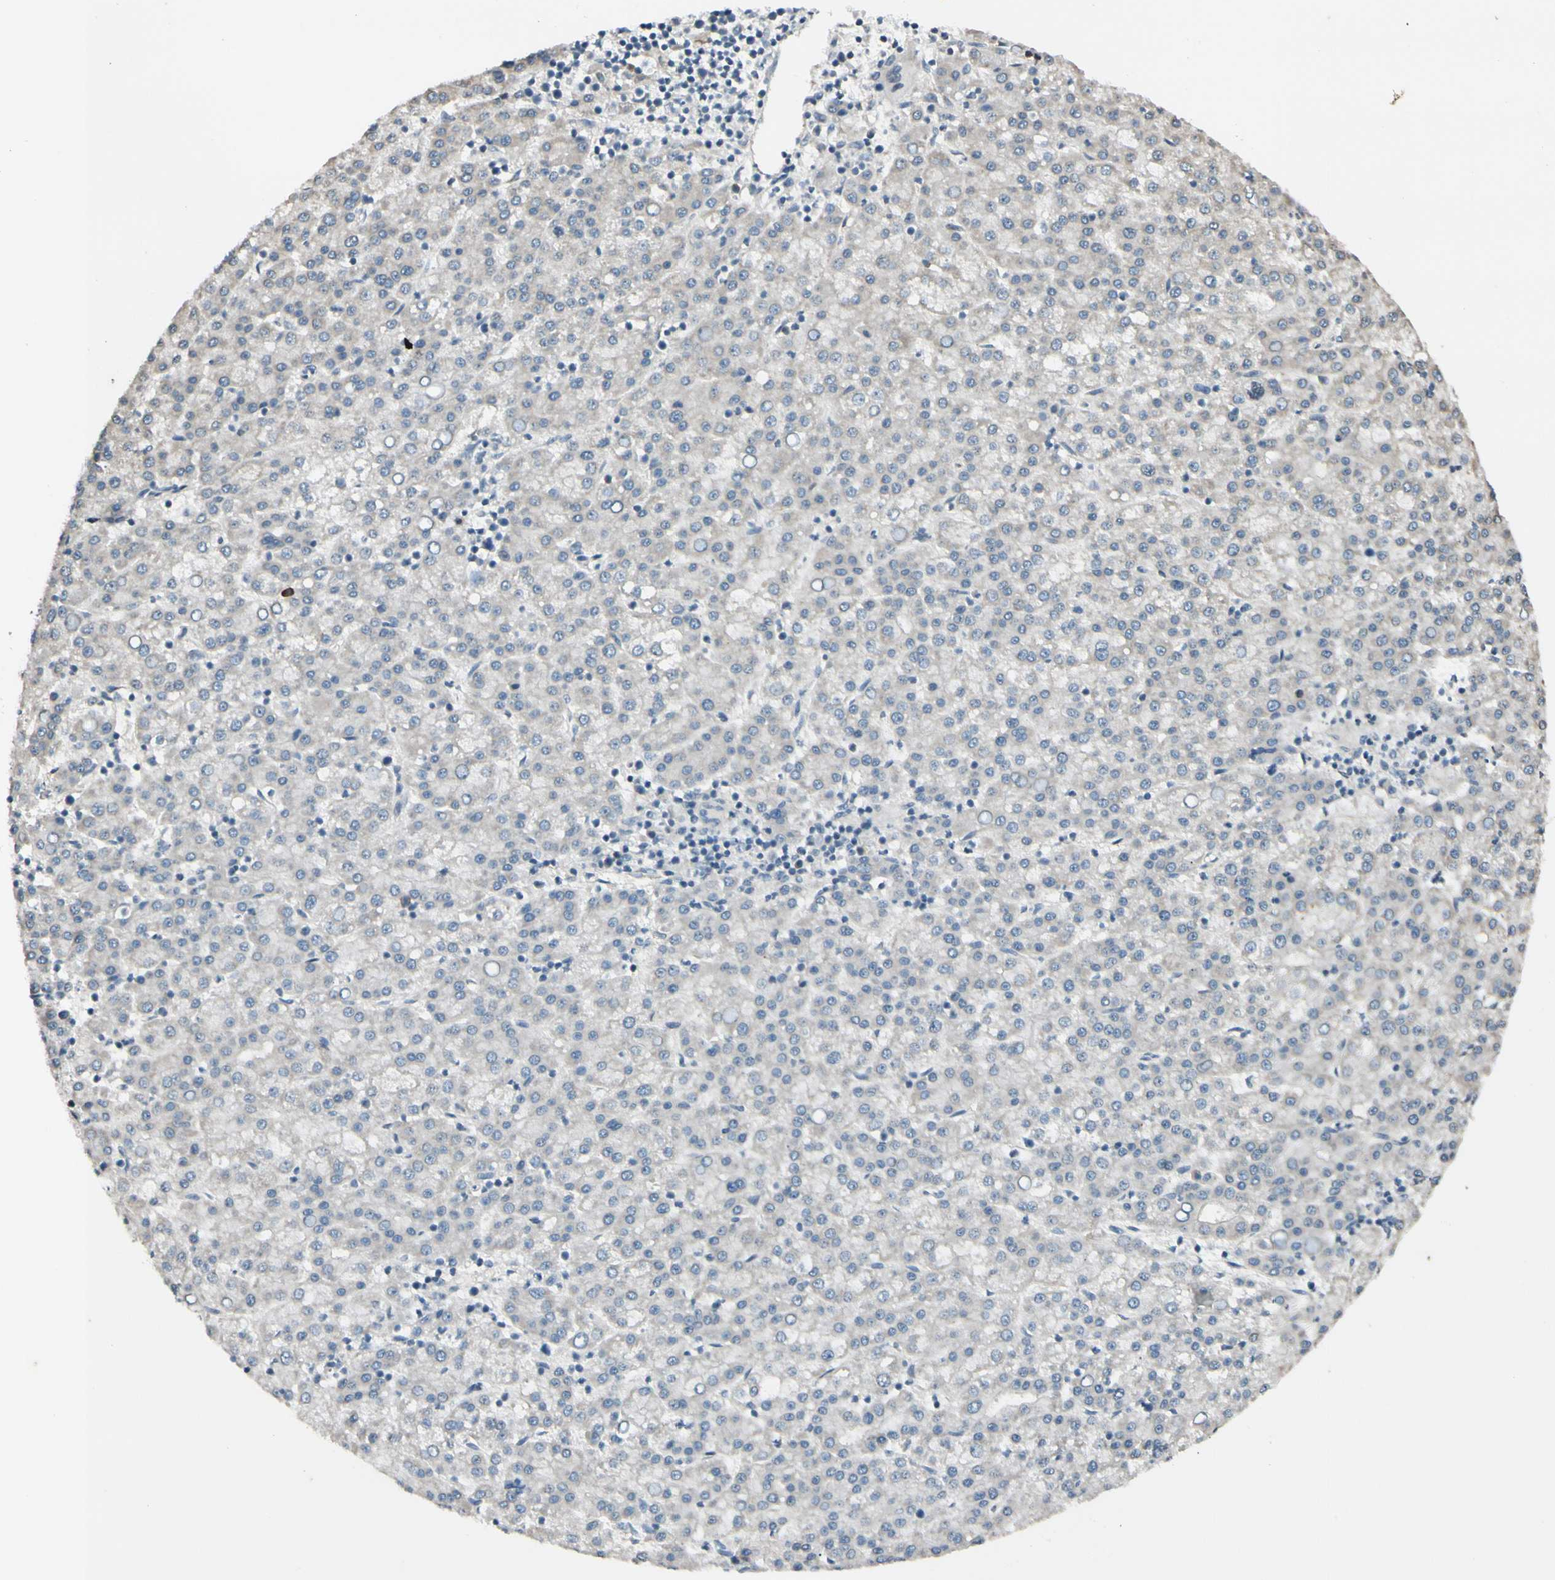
{"staining": {"intensity": "negative", "quantity": "none", "location": "none"}, "tissue": "liver cancer", "cell_type": "Tumor cells", "image_type": "cancer", "snomed": [{"axis": "morphology", "description": "Carcinoma, Hepatocellular, NOS"}, {"axis": "topography", "description": "Liver"}], "caption": "IHC of liver cancer exhibits no expression in tumor cells.", "gene": "FGF10", "patient": {"sex": "female", "age": 58}}